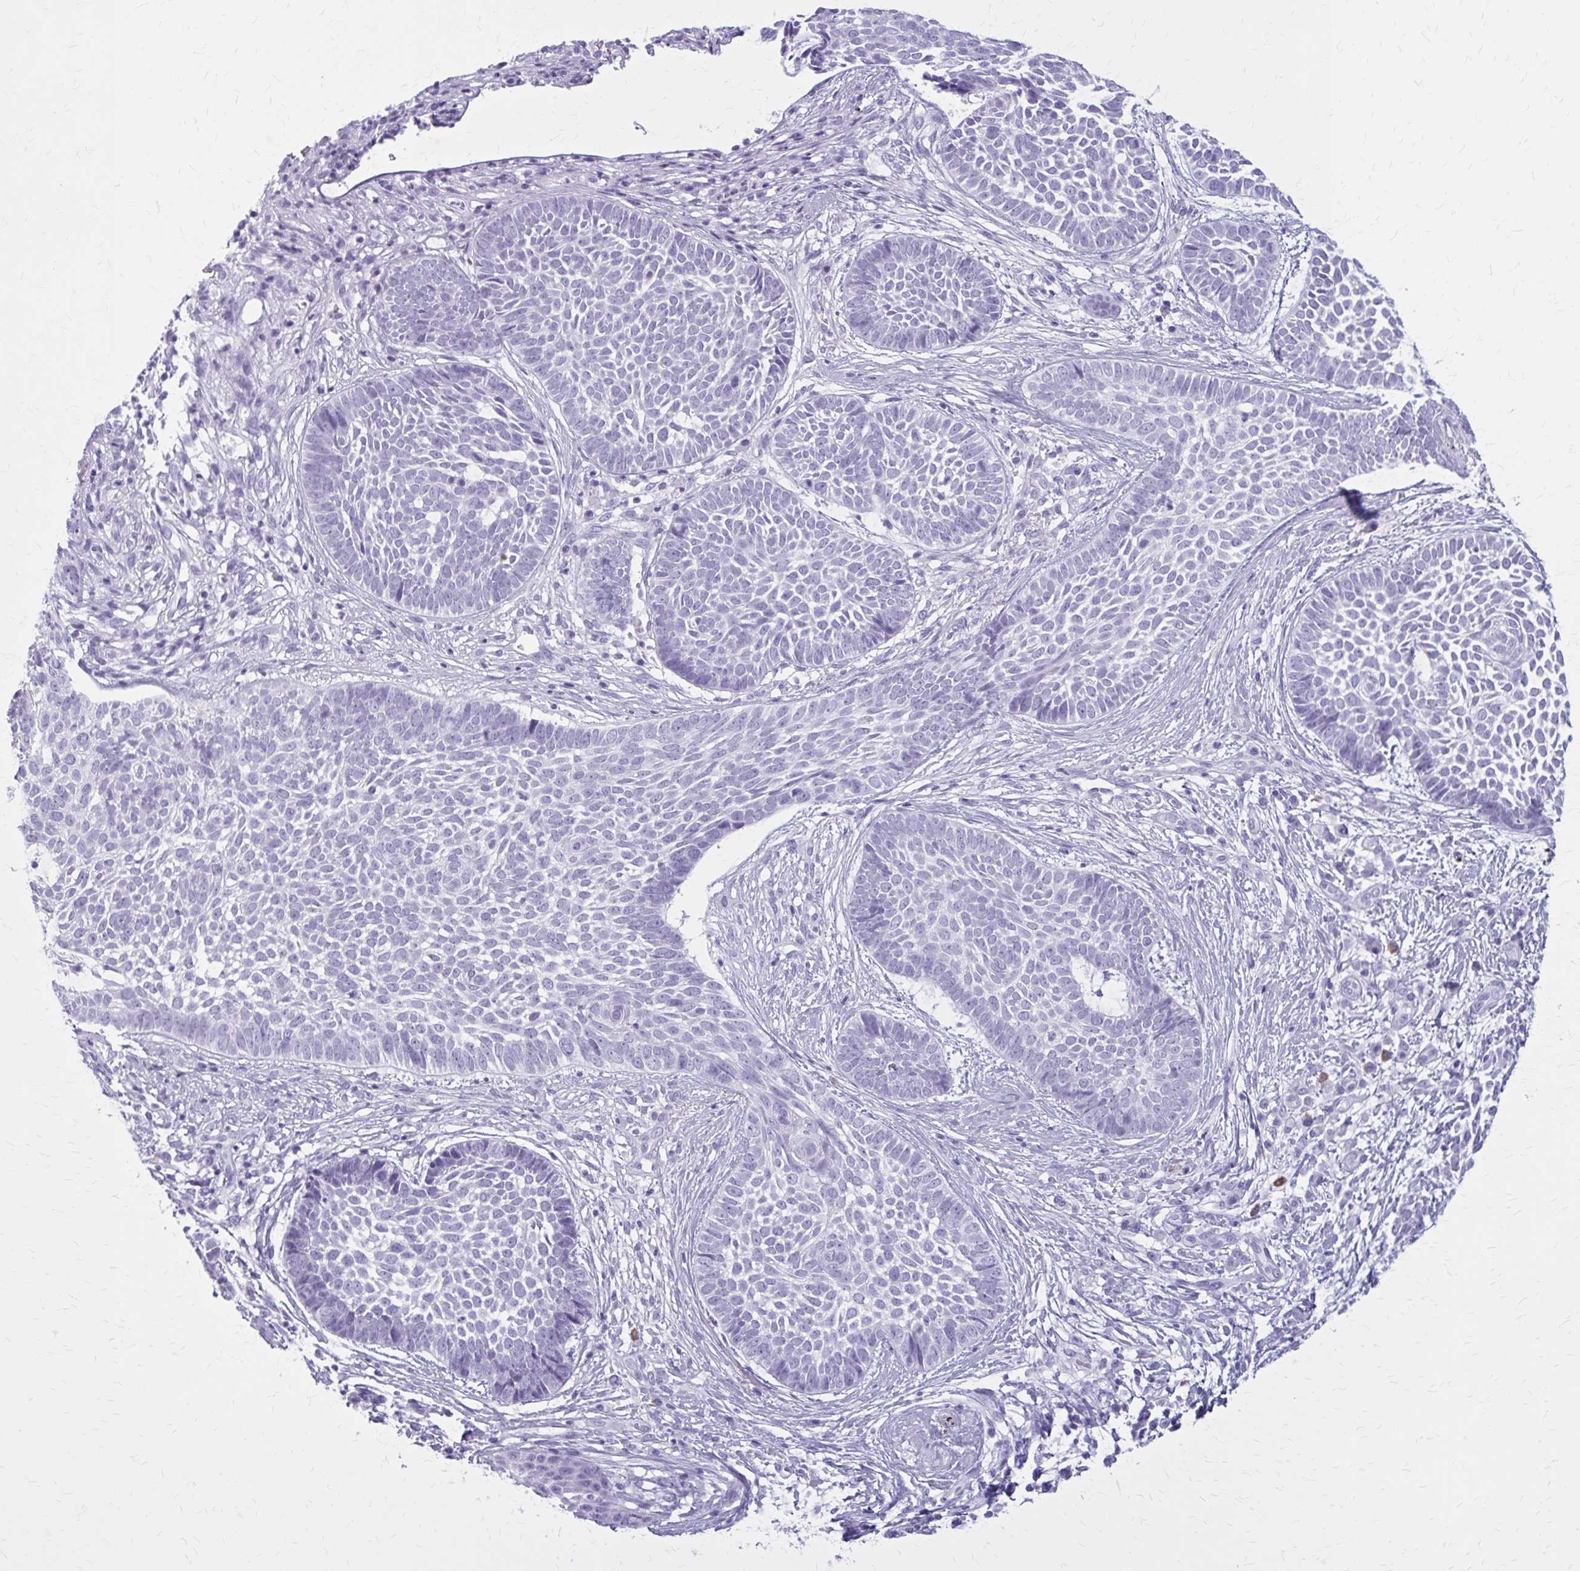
{"staining": {"intensity": "negative", "quantity": "none", "location": "none"}, "tissue": "skin cancer", "cell_type": "Tumor cells", "image_type": "cancer", "snomed": [{"axis": "morphology", "description": "Basal cell carcinoma"}, {"axis": "topography", "description": "Skin"}], "caption": "Immunohistochemical staining of human skin cancer demonstrates no significant staining in tumor cells.", "gene": "ZDHHC7", "patient": {"sex": "female", "age": 89}}